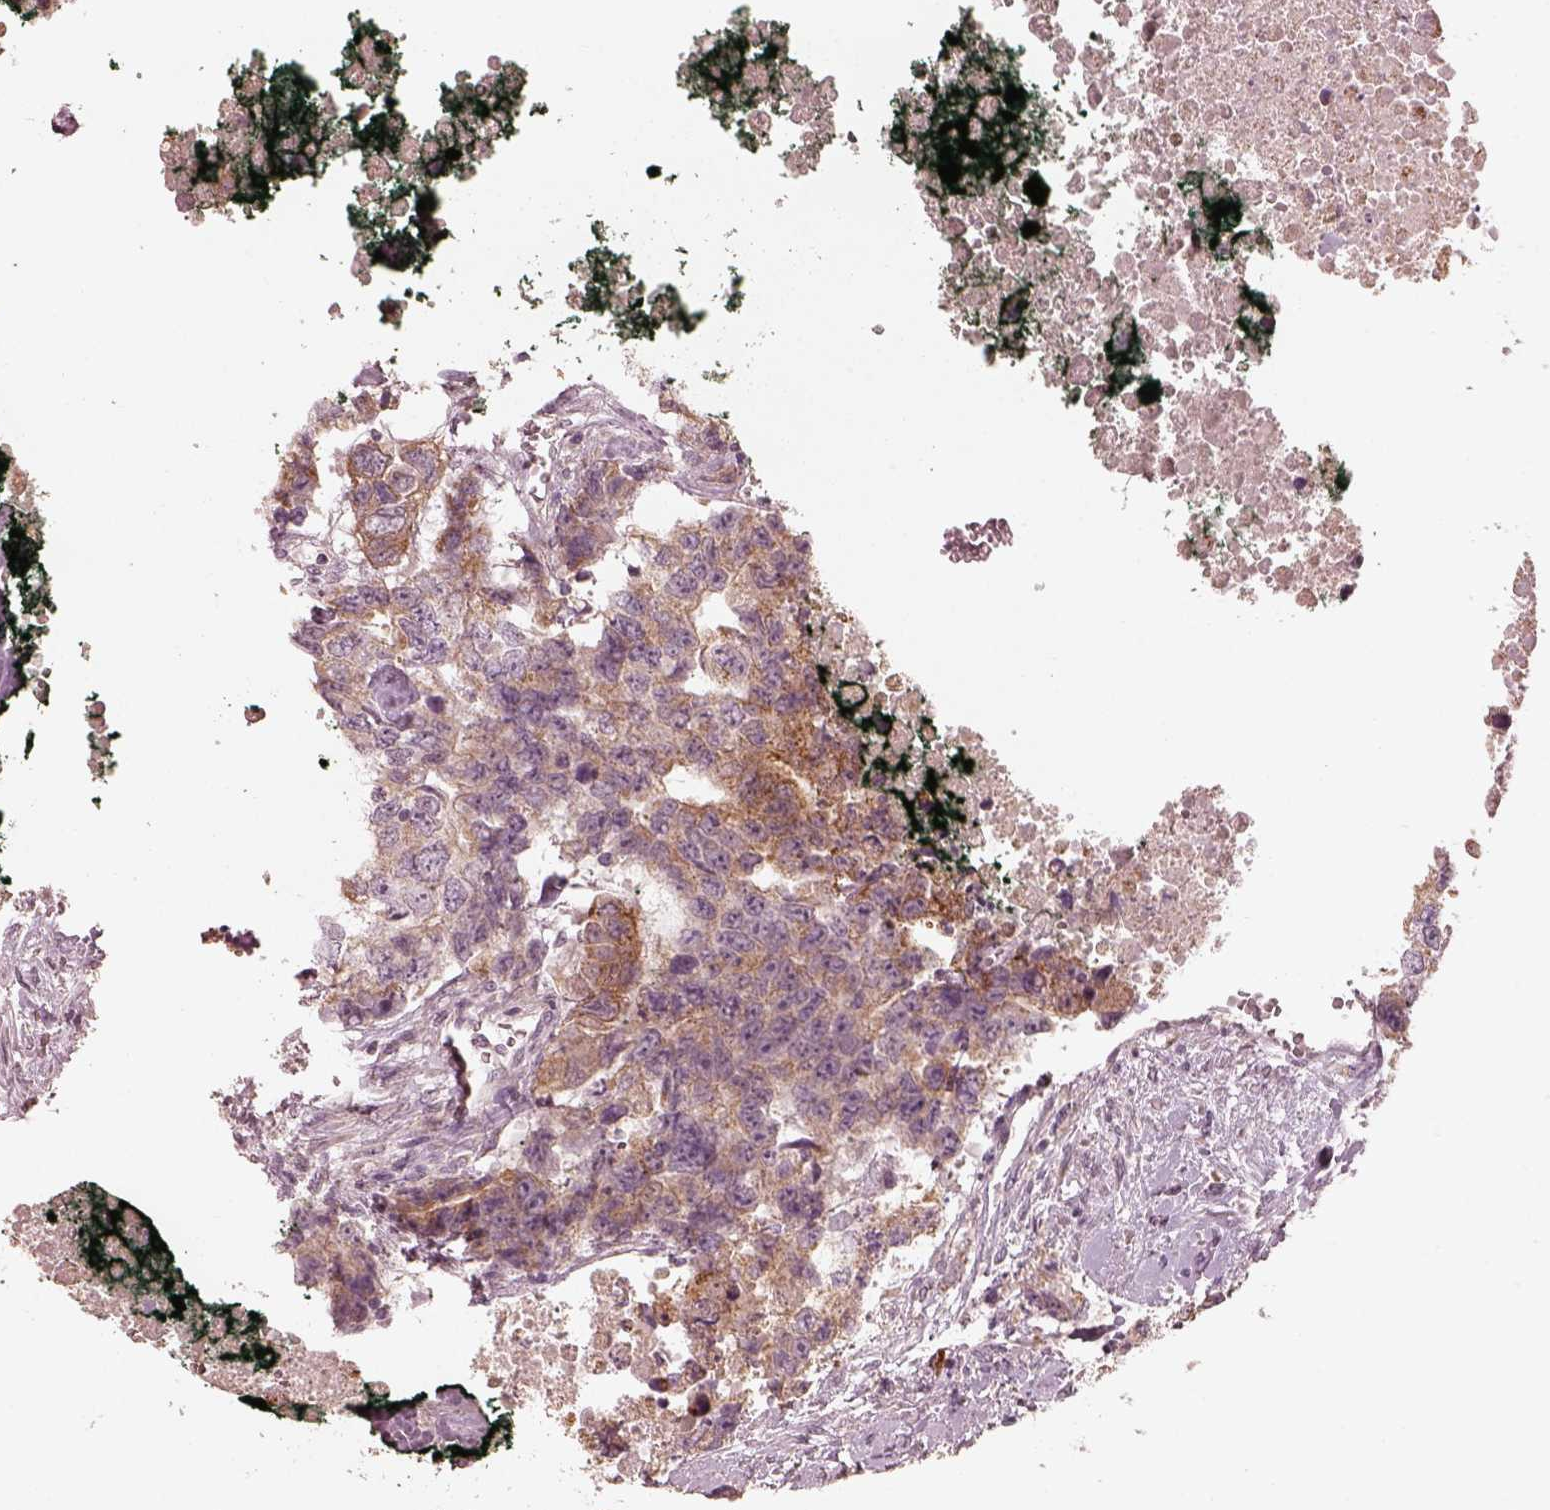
{"staining": {"intensity": "moderate", "quantity": "<25%", "location": "cytoplasmic/membranous"}, "tissue": "testis cancer", "cell_type": "Tumor cells", "image_type": "cancer", "snomed": [{"axis": "morphology", "description": "Carcinoma, Embryonal, NOS"}, {"axis": "topography", "description": "Testis"}], "caption": "Protein expression analysis of testis embryonal carcinoma demonstrates moderate cytoplasmic/membranous positivity in approximately <25% of tumor cells.", "gene": "SLC25A46", "patient": {"sex": "male", "age": 24}}